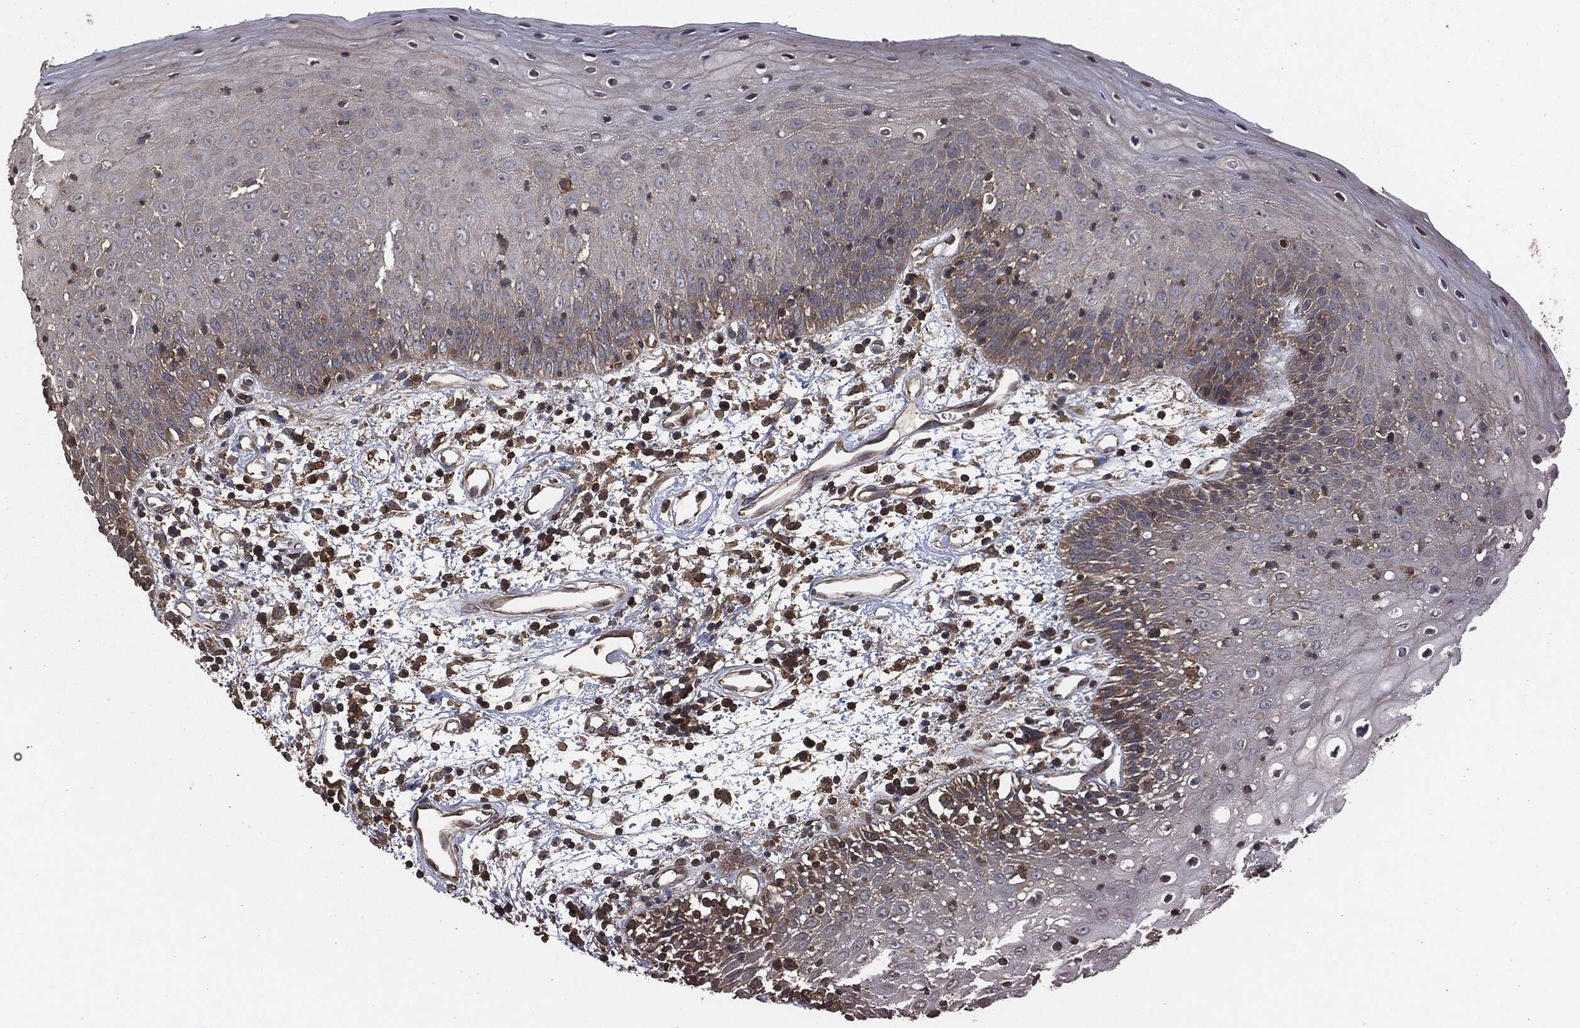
{"staining": {"intensity": "weak", "quantity": "<25%", "location": "cytoplasmic/membranous"}, "tissue": "oral mucosa", "cell_type": "Squamous epithelial cells", "image_type": "normal", "snomed": [{"axis": "morphology", "description": "Normal tissue, NOS"}, {"axis": "morphology", "description": "Squamous cell carcinoma, NOS"}, {"axis": "topography", "description": "Skeletal muscle"}, {"axis": "topography", "description": "Oral tissue"}, {"axis": "topography", "description": "Head-Neck"}], "caption": "Immunohistochemical staining of normal oral mucosa displays no significant staining in squamous epithelial cells. Brightfield microscopy of immunohistochemistry (IHC) stained with DAB (3,3'-diaminobenzidine) (brown) and hematoxylin (blue), captured at high magnification.", "gene": "ERBIN", "patient": {"sex": "female", "age": 84}}